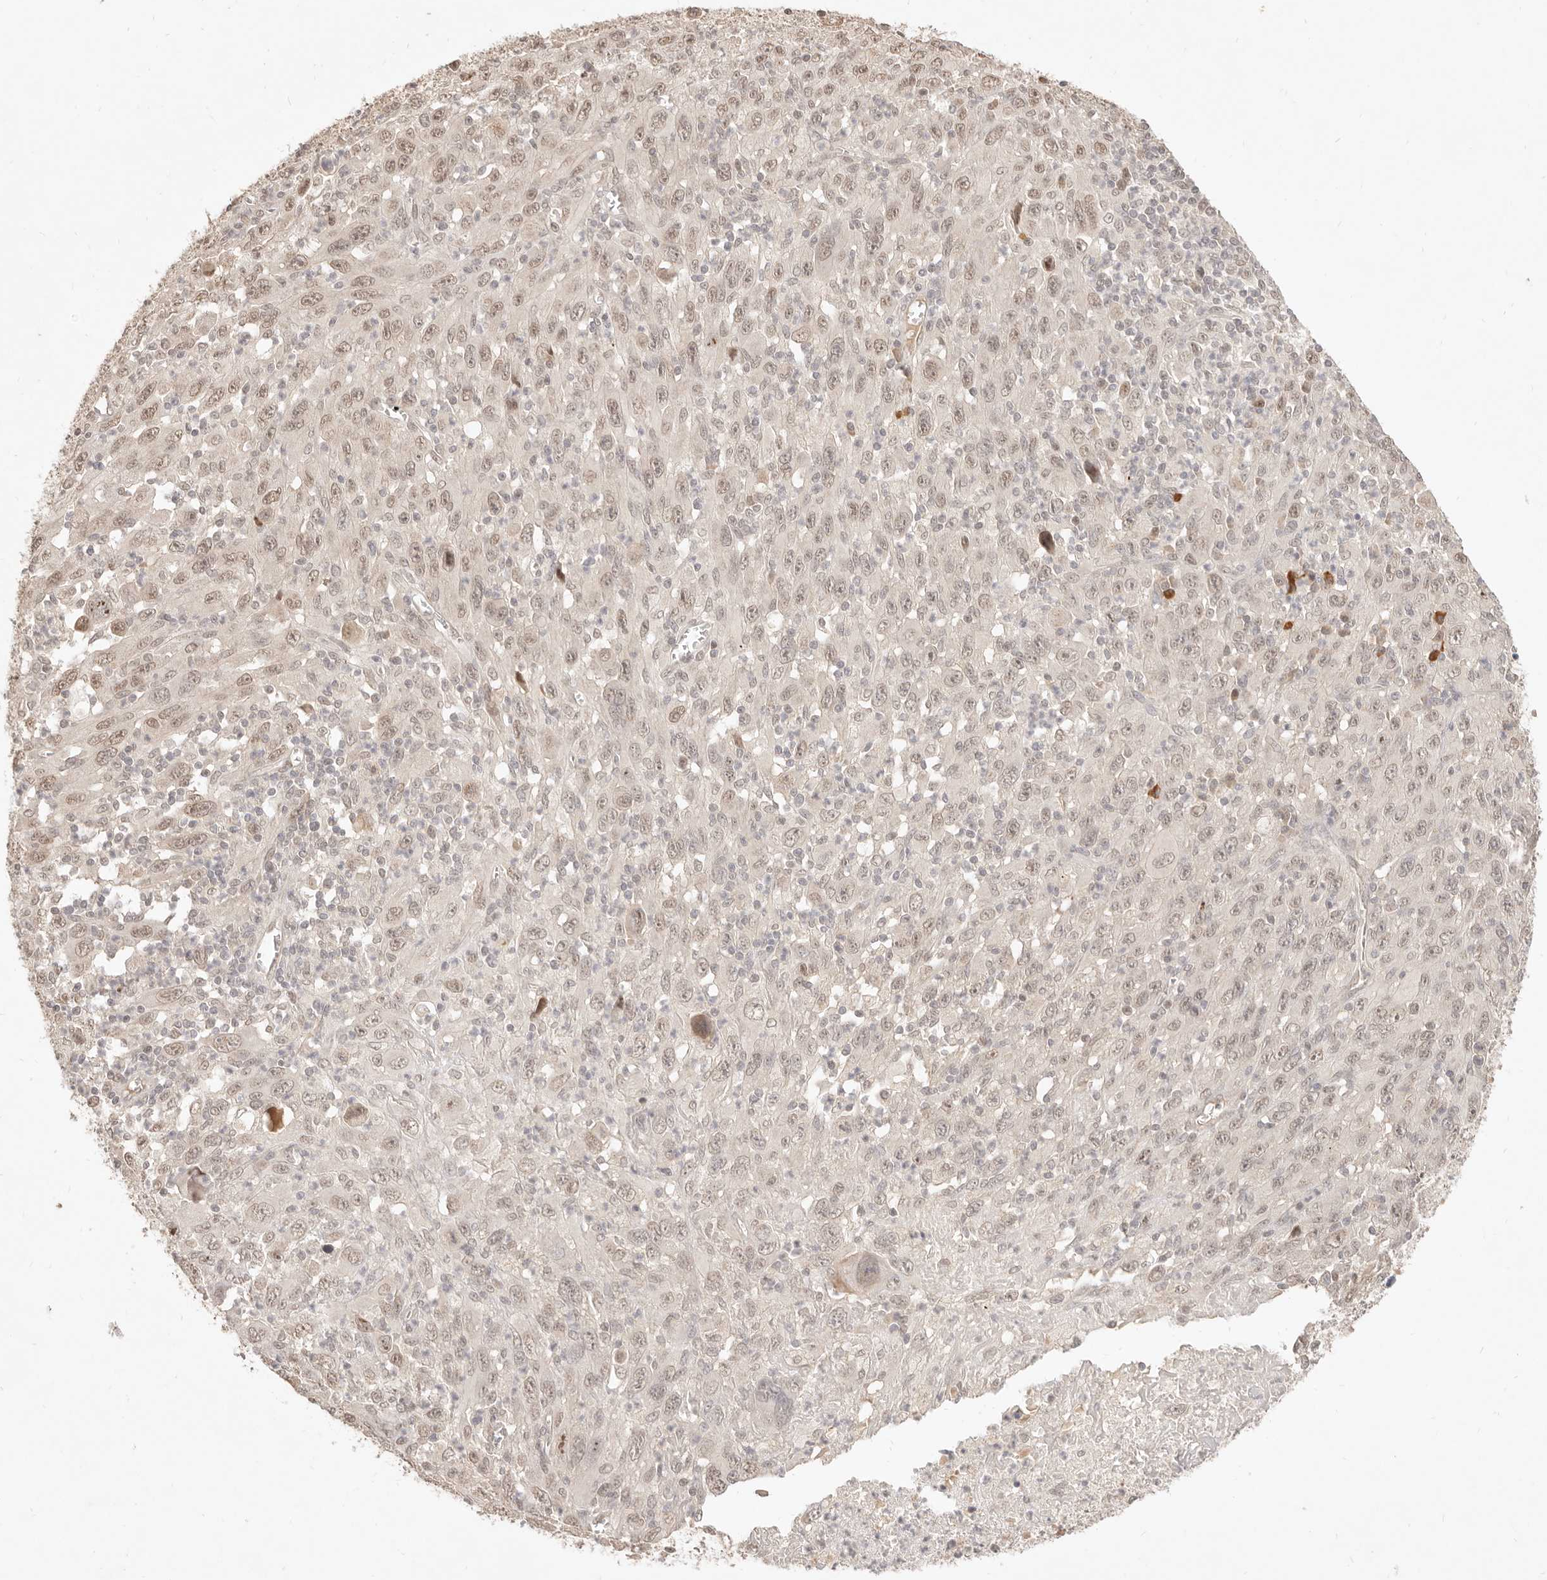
{"staining": {"intensity": "moderate", "quantity": ">75%", "location": "nuclear"}, "tissue": "melanoma", "cell_type": "Tumor cells", "image_type": "cancer", "snomed": [{"axis": "morphology", "description": "Malignant melanoma, Metastatic site"}, {"axis": "topography", "description": "Skin"}], "caption": "Protein analysis of malignant melanoma (metastatic site) tissue displays moderate nuclear staining in about >75% of tumor cells.", "gene": "MEP1A", "patient": {"sex": "female", "age": 56}}